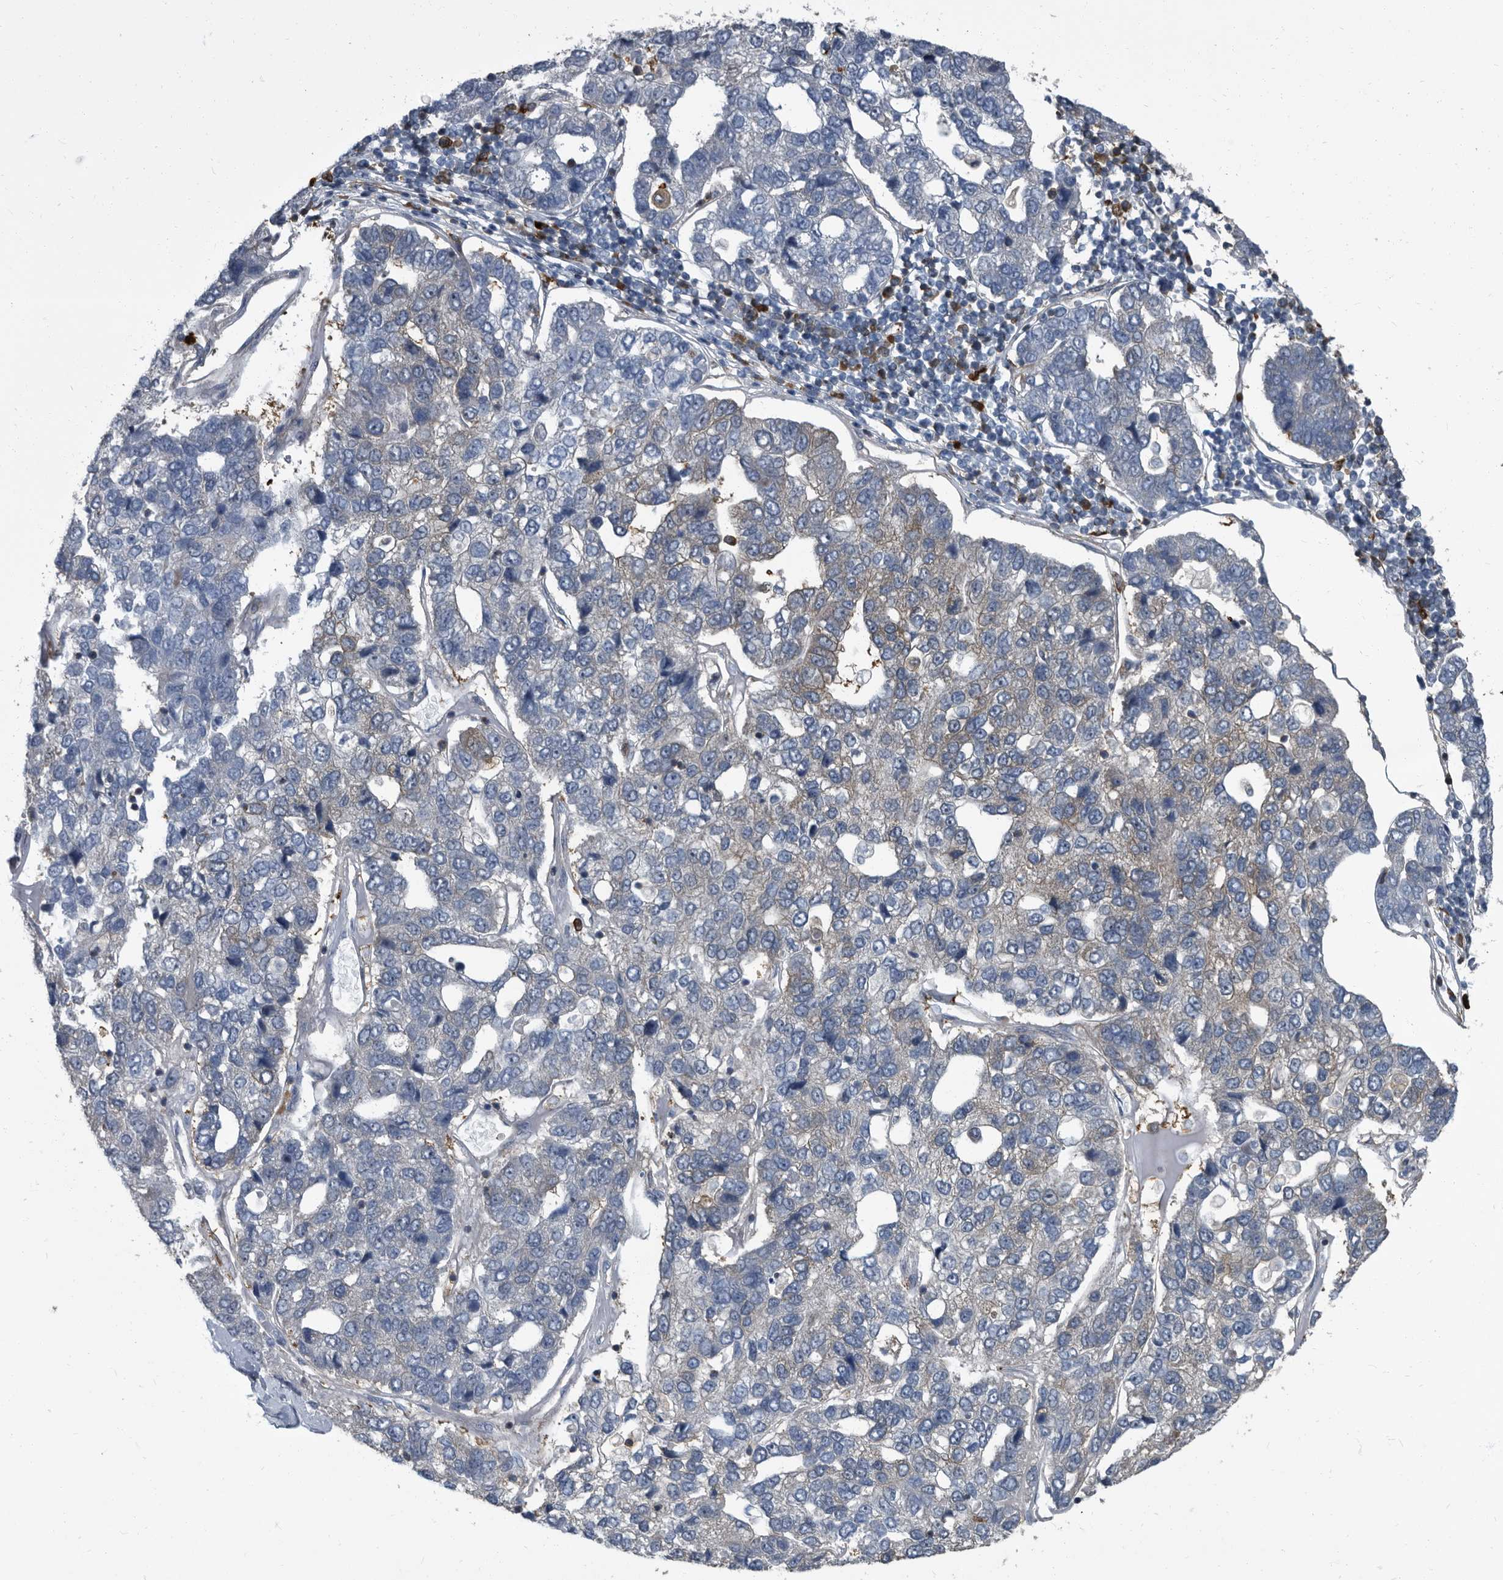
{"staining": {"intensity": "weak", "quantity": "<25%", "location": "cytoplasmic/membranous"}, "tissue": "pancreatic cancer", "cell_type": "Tumor cells", "image_type": "cancer", "snomed": [{"axis": "morphology", "description": "Adenocarcinoma, NOS"}, {"axis": "topography", "description": "Pancreas"}], "caption": "Tumor cells are negative for protein expression in human adenocarcinoma (pancreatic).", "gene": "CDV3", "patient": {"sex": "female", "age": 61}}